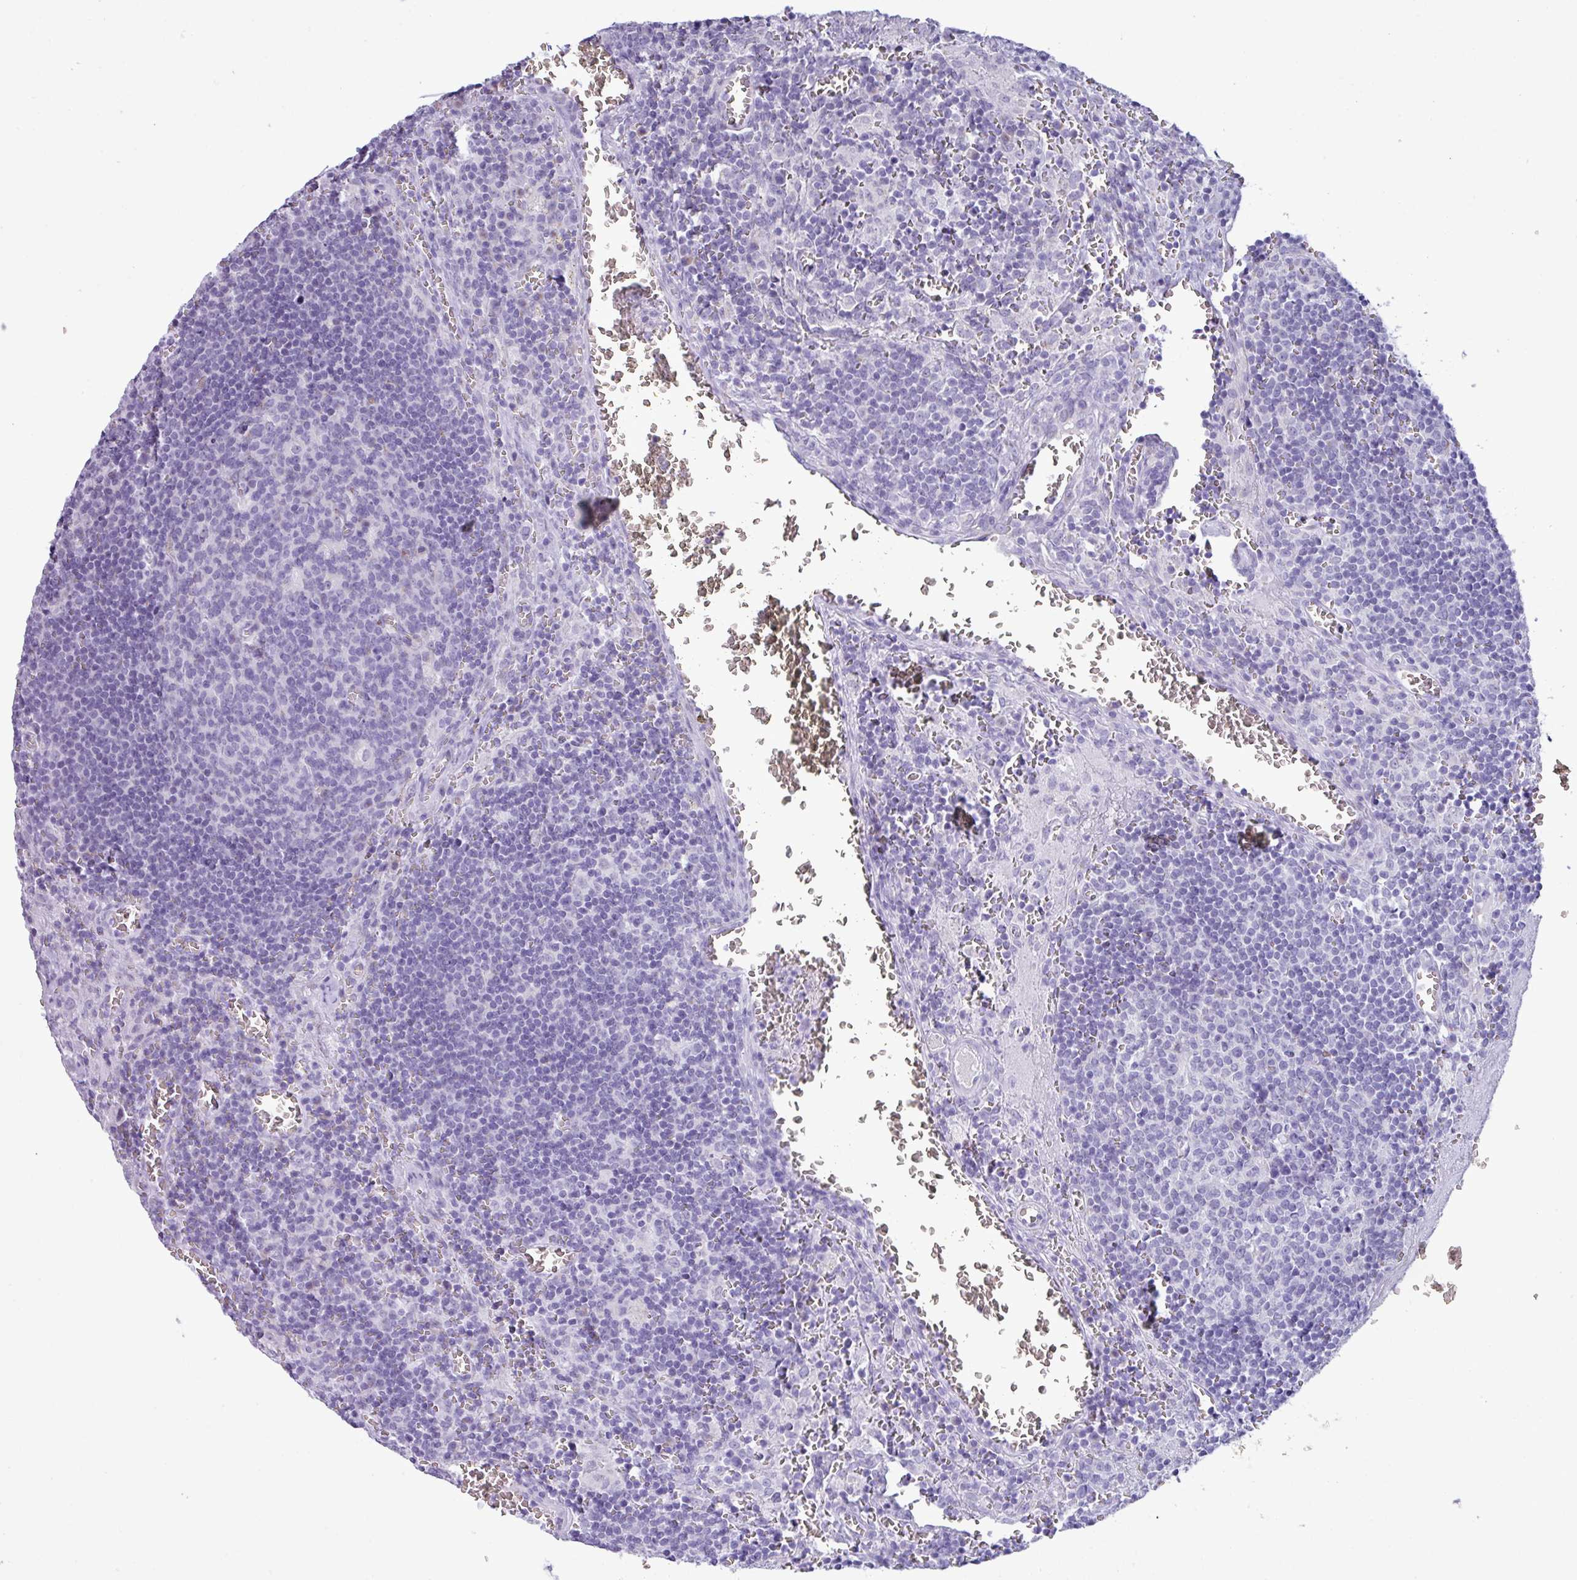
{"staining": {"intensity": "negative", "quantity": "none", "location": "none"}, "tissue": "lymph node", "cell_type": "Germinal center cells", "image_type": "normal", "snomed": [{"axis": "morphology", "description": "Normal tissue, NOS"}, {"axis": "topography", "description": "Lymph node"}], "caption": "Immunohistochemistry (IHC) image of benign lymph node: human lymph node stained with DAB (3,3'-diaminobenzidine) exhibits no significant protein staining in germinal center cells.", "gene": "STIMATE", "patient": {"sex": "male", "age": 50}}